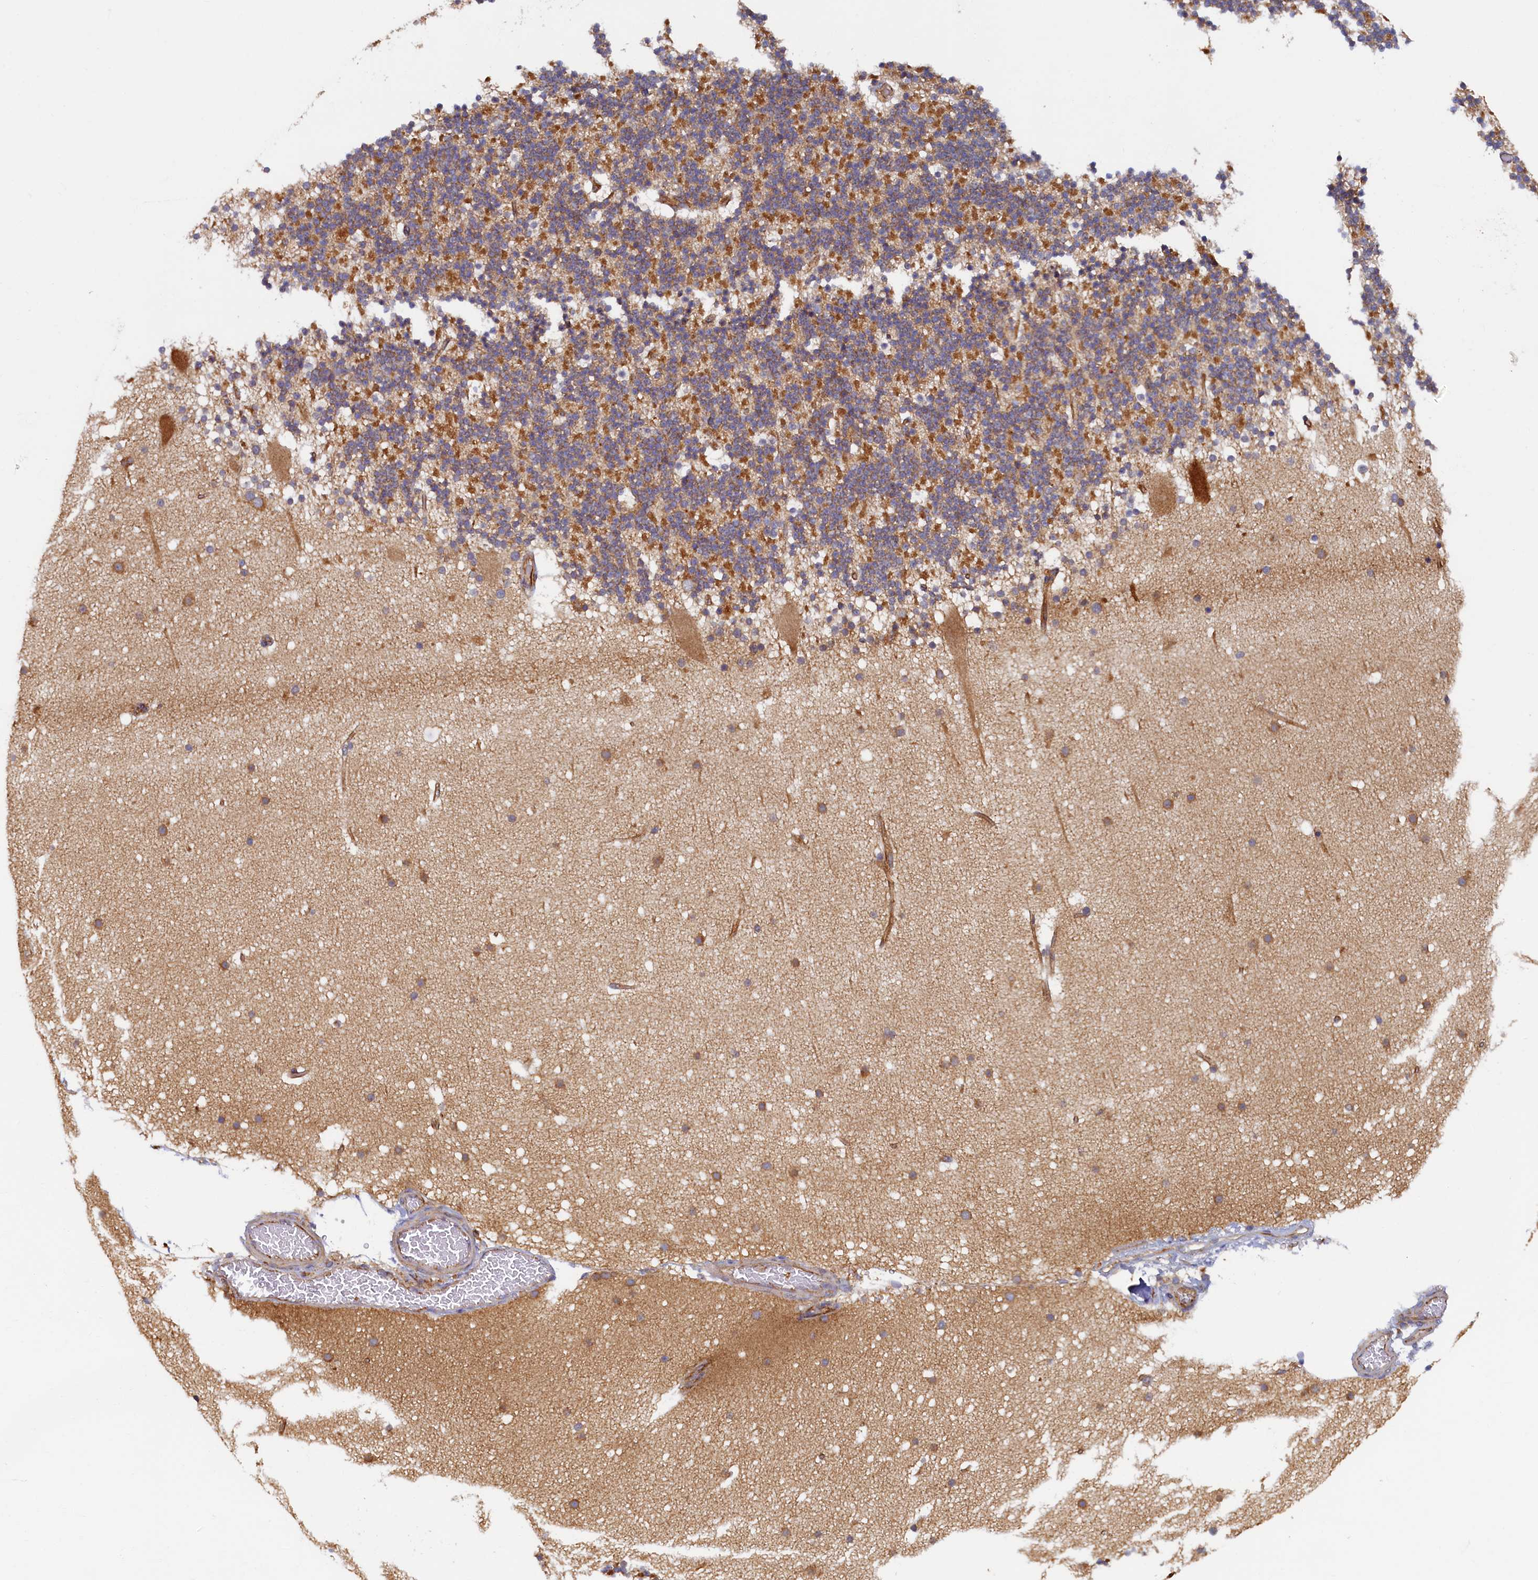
{"staining": {"intensity": "strong", "quantity": ">75%", "location": "cytoplasmic/membranous"}, "tissue": "cerebellum", "cell_type": "Cells in granular layer", "image_type": "normal", "snomed": [{"axis": "morphology", "description": "Normal tissue, NOS"}, {"axis": "topography", "description": "Cerebellum"}], "caption": "About >75% of cells in granular layer in benign human cerebellum display strong cytoplasmic/membranous protein positivity as visualized by brown immunohistochemical staining.", "gene": "STX12", "patient": {"sex": "male", "age": 57}}